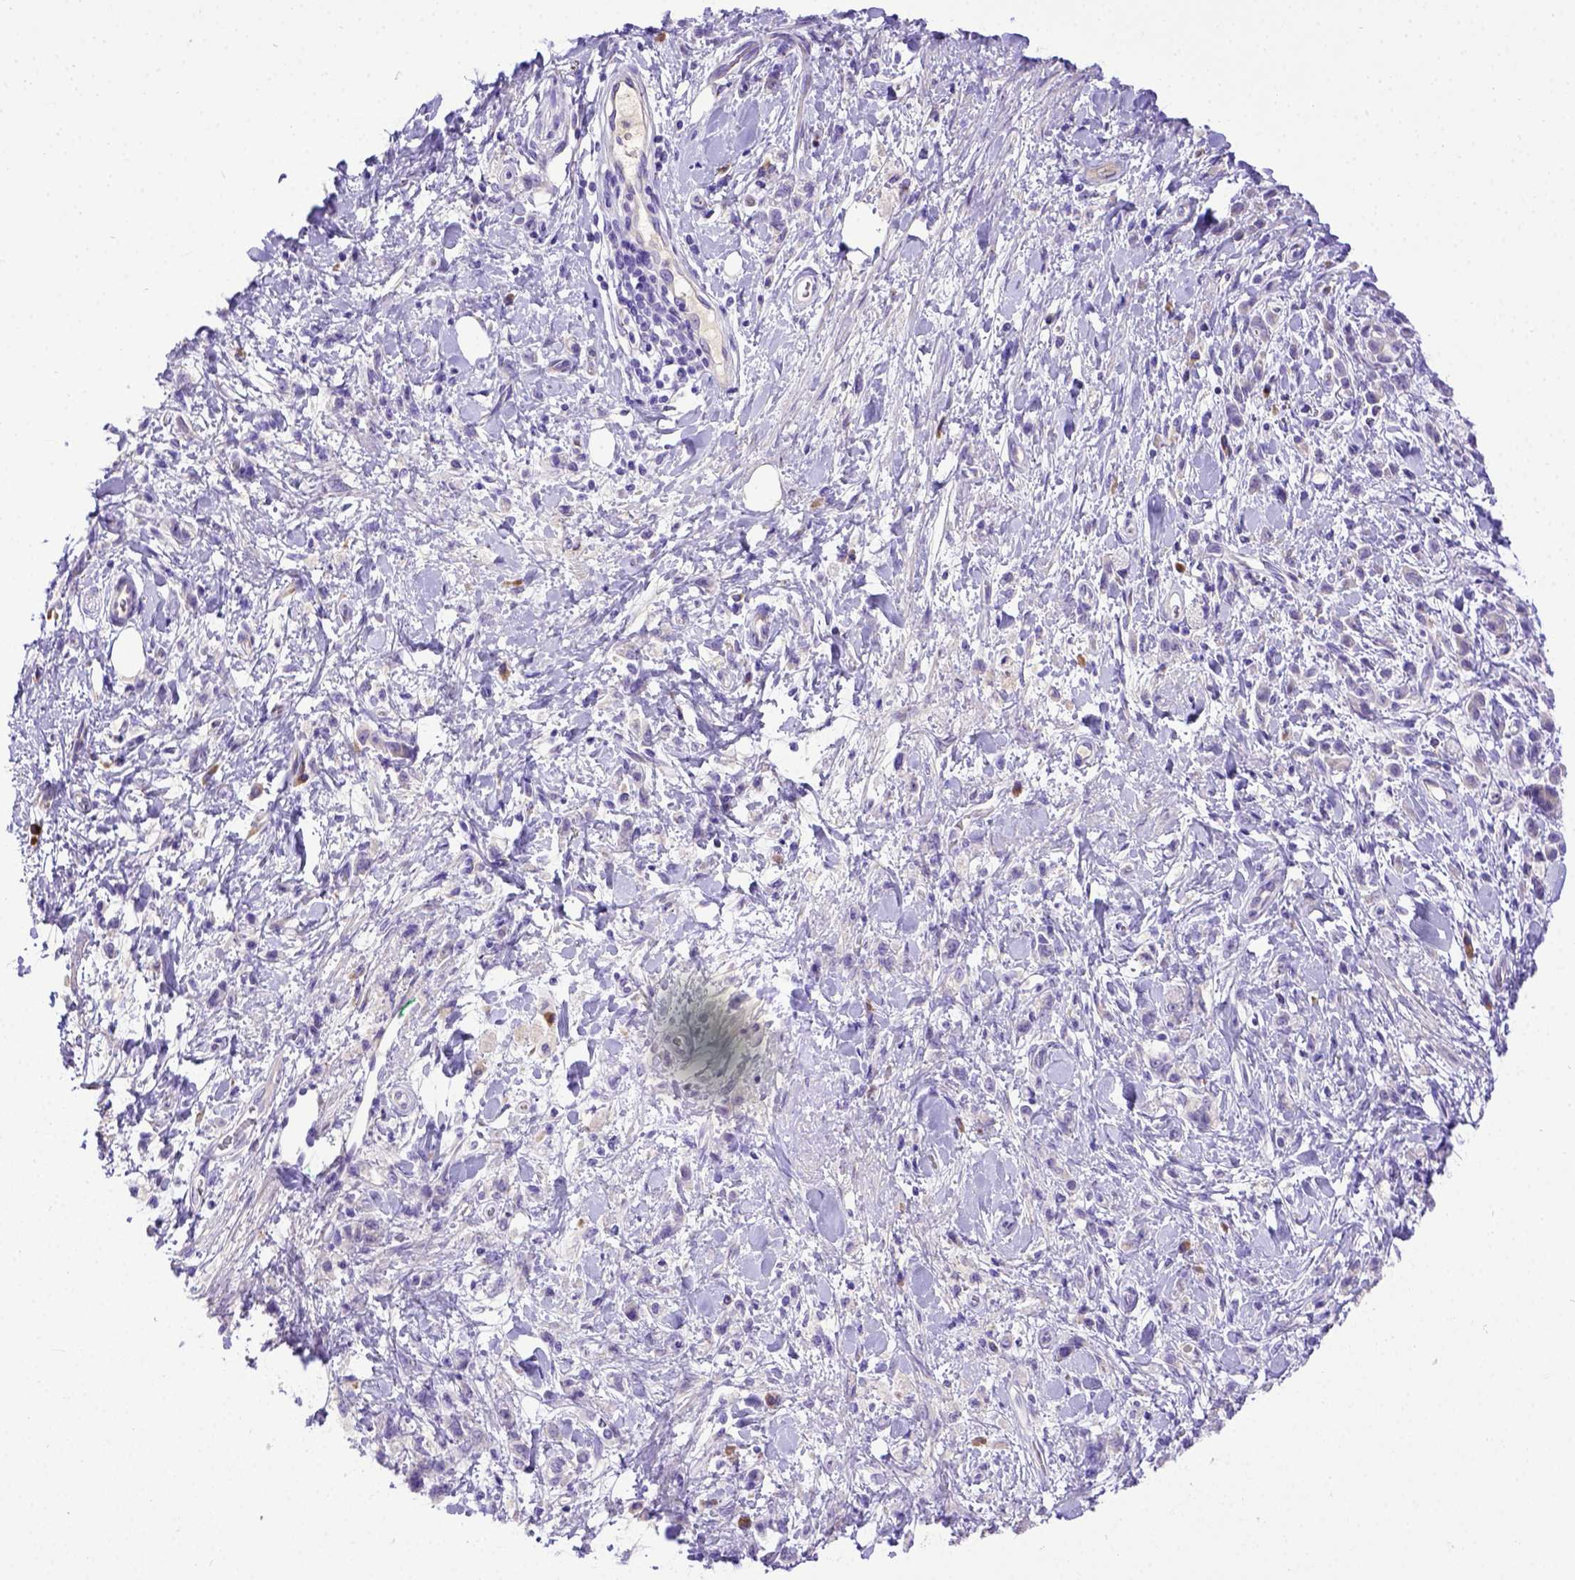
{"staining": {"intensity": "negative", "quantity": "none", "location": "none"}, "tissue": "stomach cancer", "cell_type": "Tumor cells", "image_type": "cancer", "snomed": [{"axis": "morphology", "description": "Adenocarcinoma, NOS"}, {"axis": "topography", "description": "Stomach"}], "caption": "An immunohistochemistry histopathology image of stomach cancer is shown. There is no staining in tumor cells of stomach cancer.", "gene": "CFAP300", "patient": {"sex": "male", "age": 77}}